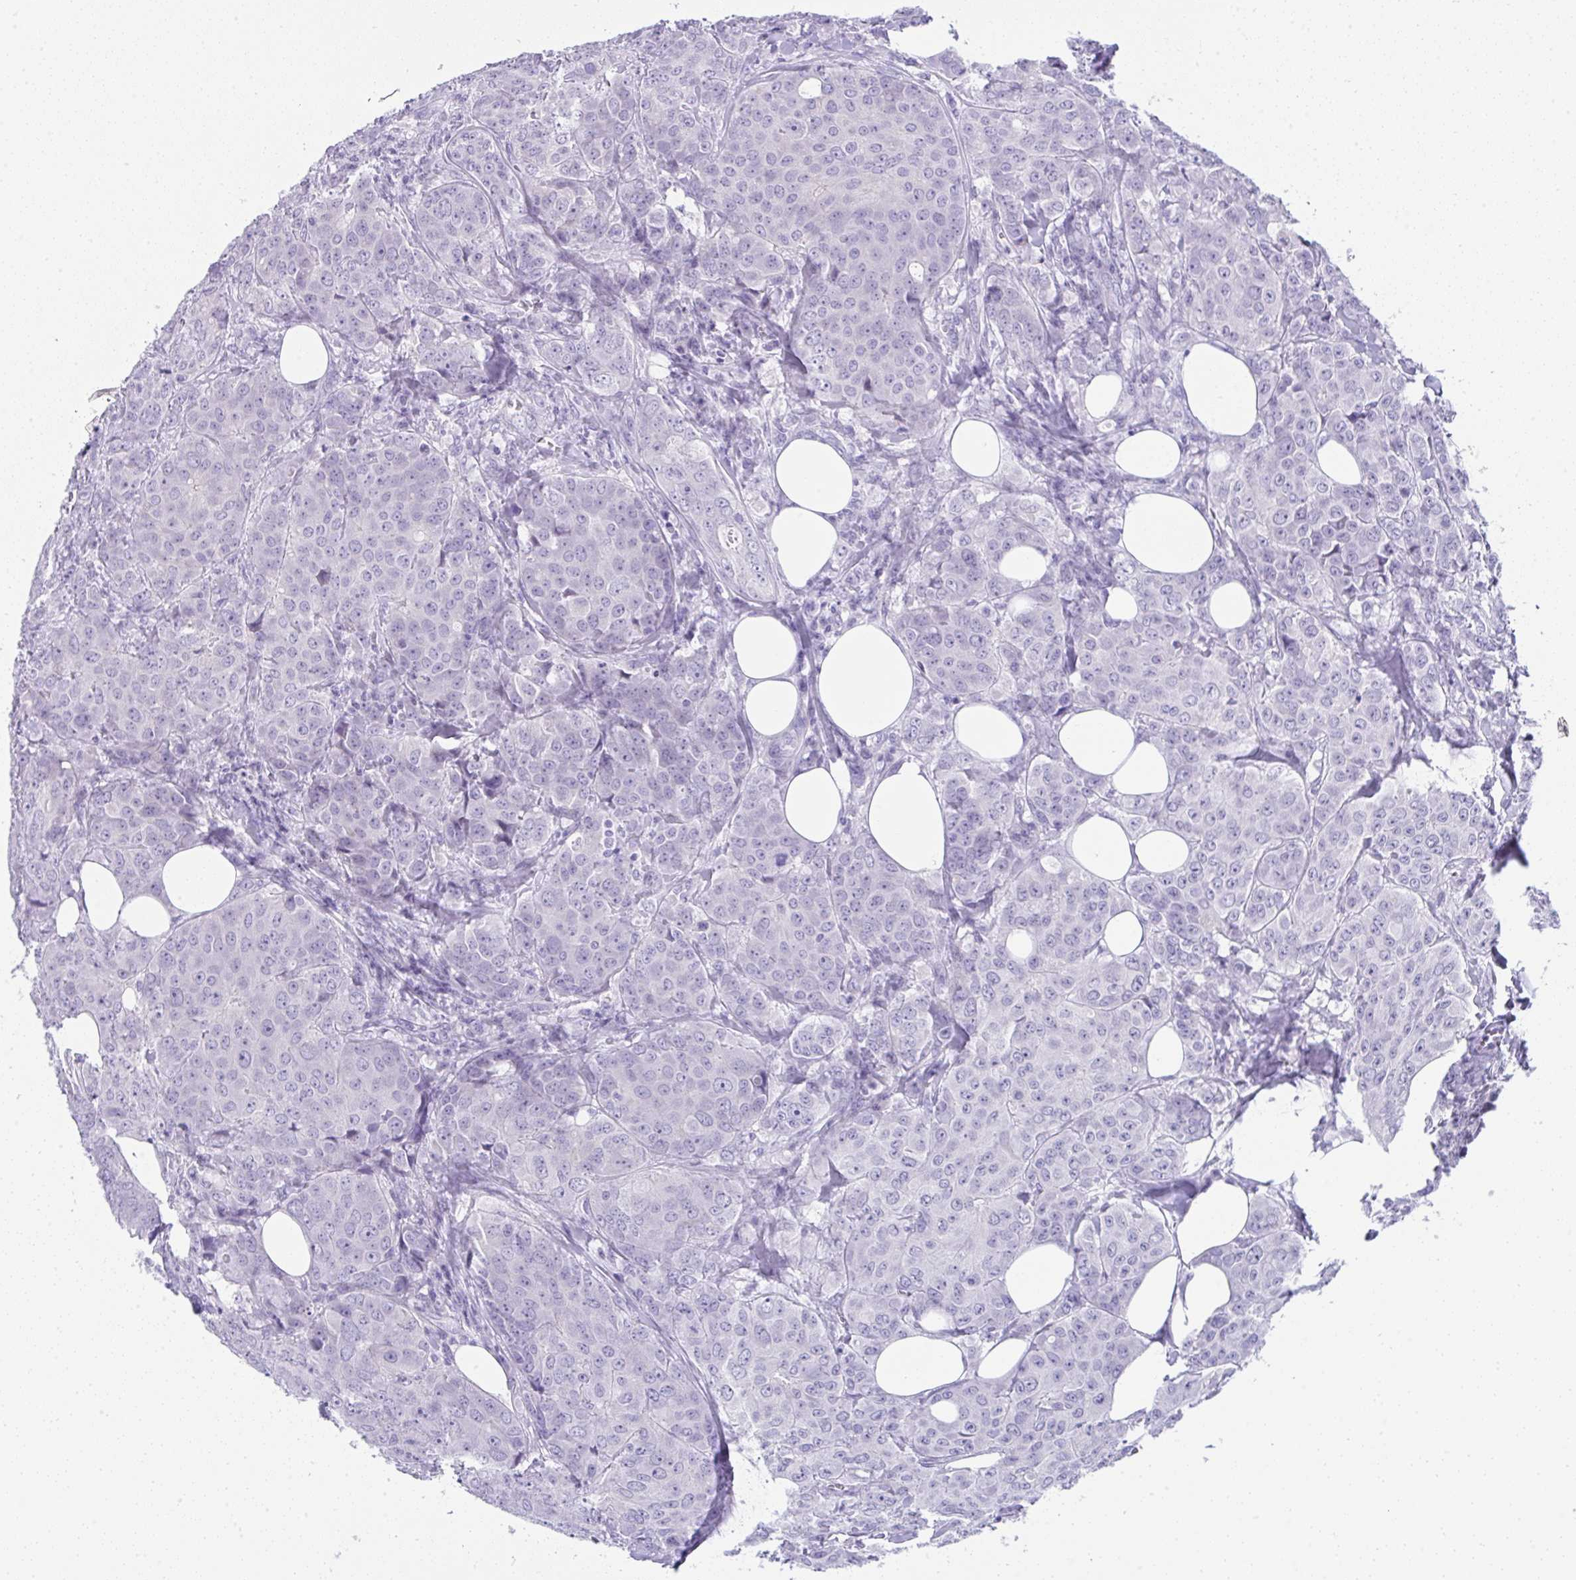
{"staining": {"intensity": "negative", "quantity": "none", "location": "none"}, "tissue": "breast cancer", "cell_type": "Tumor cells", "image_type": "cancer", "snomed": [{"axis": "morphology", "description": "Duct carcinoma"}, {"axis": "topography", "description": "Breast"}], "caption": "IHC of human invasive ductal carcinoma (breast) displays no staining in tumor cells.", "gene": "RNF183", "patient": {"sex": "female", "age": 43}}